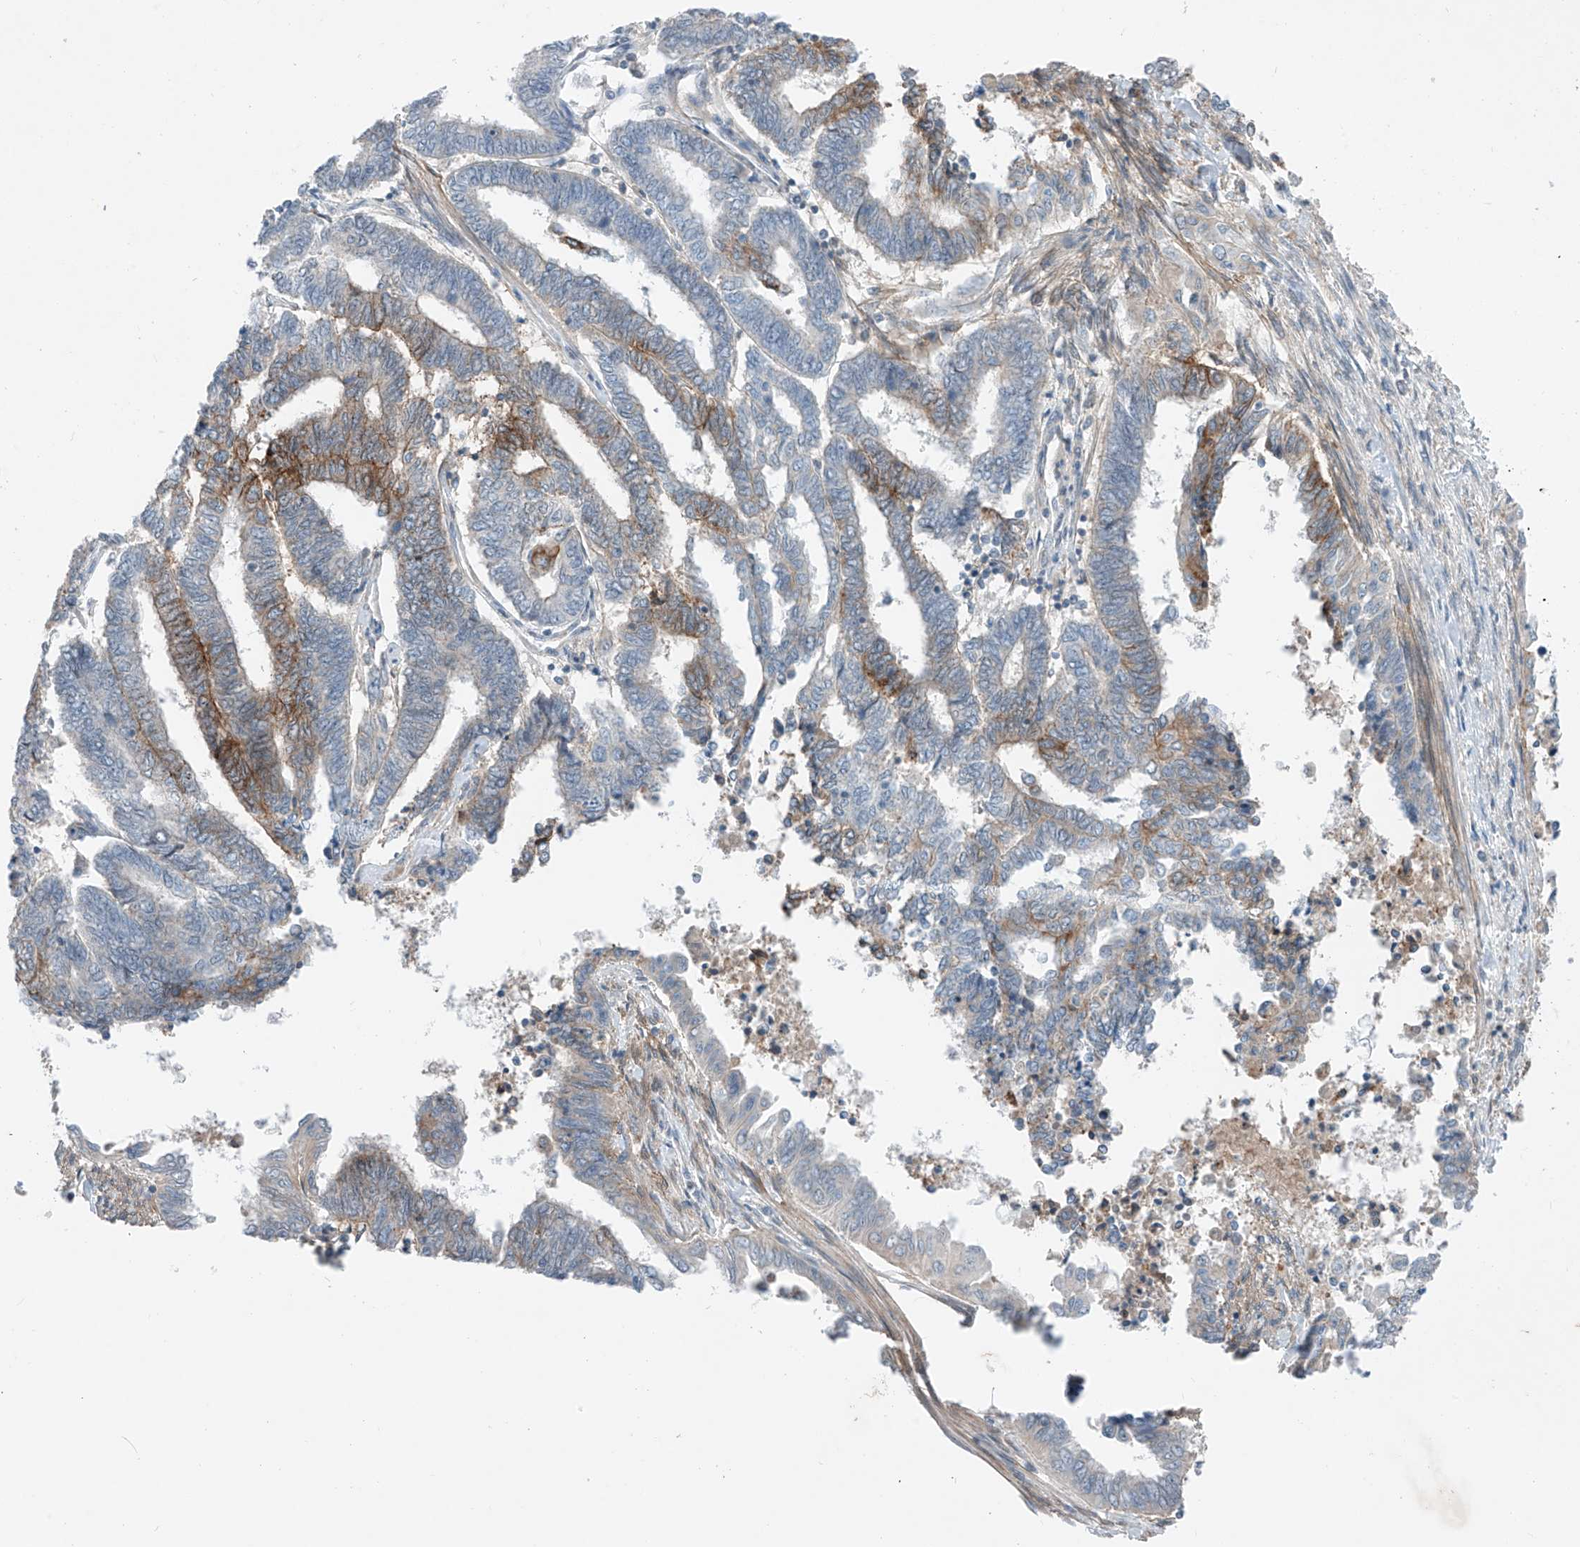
{"staining": {"intensity": "moderate", "quantity": "<25%", "location": "cytoplasmic/membranous"}, "tissue": "endometrial cancer", "cell_type": "Tumor cells", "image_type": "cancer", "snomed": [{"axis": "morphology", "description": "Adenocarcinoma, NOS"}, {"axis": "topography", "description": "Uterus"}, {"axis": "topography", "description": "Endometrium"}], "caption": "Tumor cells demonstrate low levels of moderate cytoplasmic/membranous staining in approximately <25% of cells in endometrial cancer (adenocarcinoma). Using DAB (brown) and hematoxylin (blue) stains, captured at high magnification using brightfield microscopy.", "gene": "ABLIM2", "patient": {"sex": "female", "age": 70}}